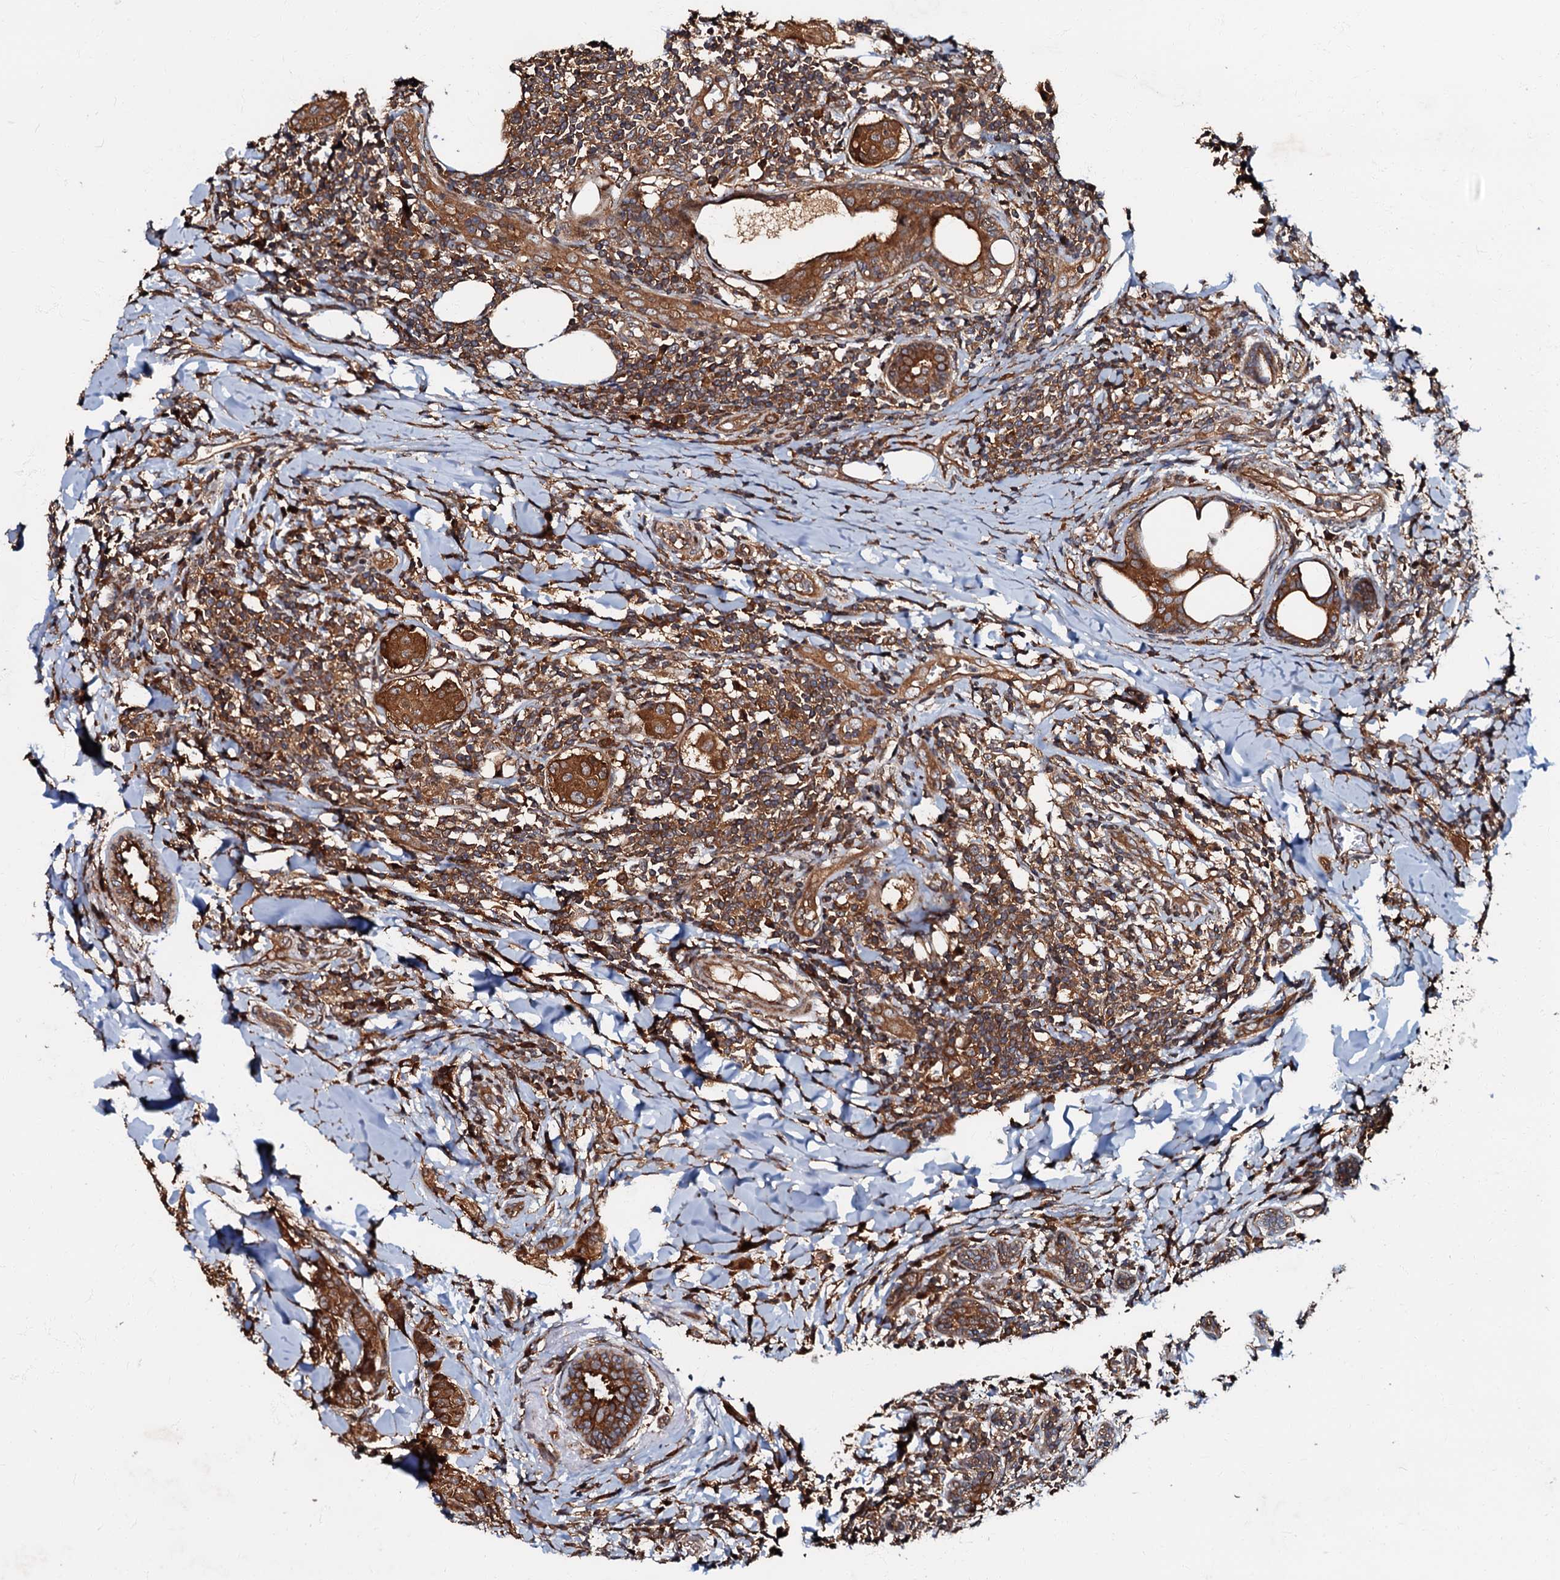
{"staining": {"intensity": "moderate", "quantity": ">75%", "location": "cytoplasmic/membranous"}, "tissue": "breast cancer", "cell_type": "Tumor cells", "image_type": "cancer", "snomed": [{"axis": "morphology", "description": "Duct carcinoma"}, {"axis": "topography", "description": "Breast"}], "caption": "DAB immunohistochemical staining of breast intraductal carcinoma shows moderate cytoplasmic/membranous protein positivity in approximately >75% of tumor cells. The staining was performed using DAB (3,3'-diaminobenzidine), with brown indicating positive protein expression. Nuclei are stained blue with hematoxylin.", "gene": "OSBP", "patient": {"sex": "female", "age": 40}}